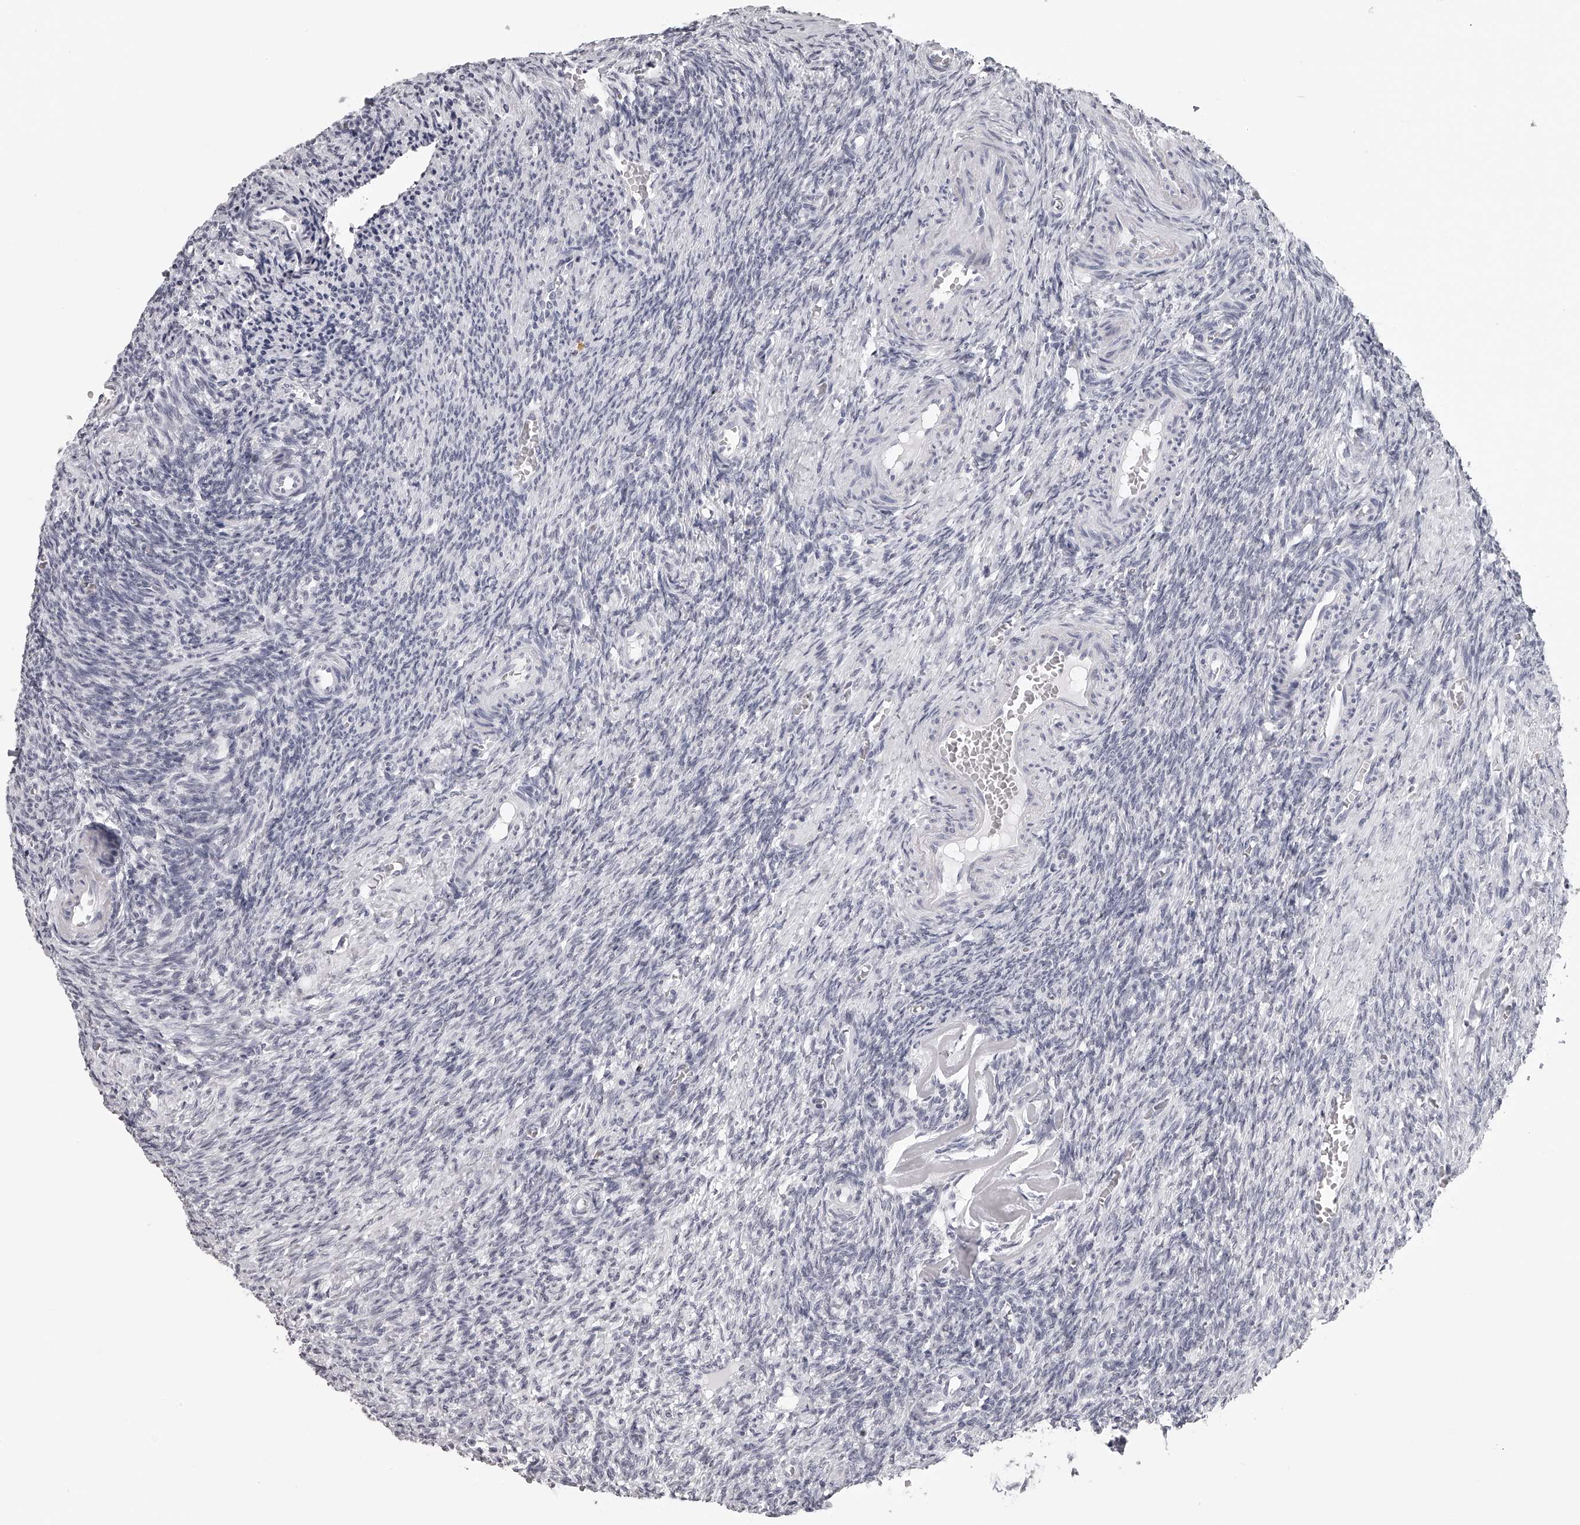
{"staining": {"intensity": "negative", "quantity": "none", "location": "none"}, "tissue": "ovary", "cell_type": "Ovarian stroma cells", "image_type": "normal", "snomed": [{"axis": "morphology", "description": "Normal tissue, NOS"}, {"axis": "topography", "description": "Ovary"}], "caption": "DAB immunohistochemical staining of normal ovary demonstrates no significant expression in ovarian stroma cells. (DAB (3,3'-diaminobenzidine) immunohistochemistry (IHC) visualized using brightfield microscopy, high magnification).", "gene": "SEC11C", "patient": {"sex": "female", "age": 27}}